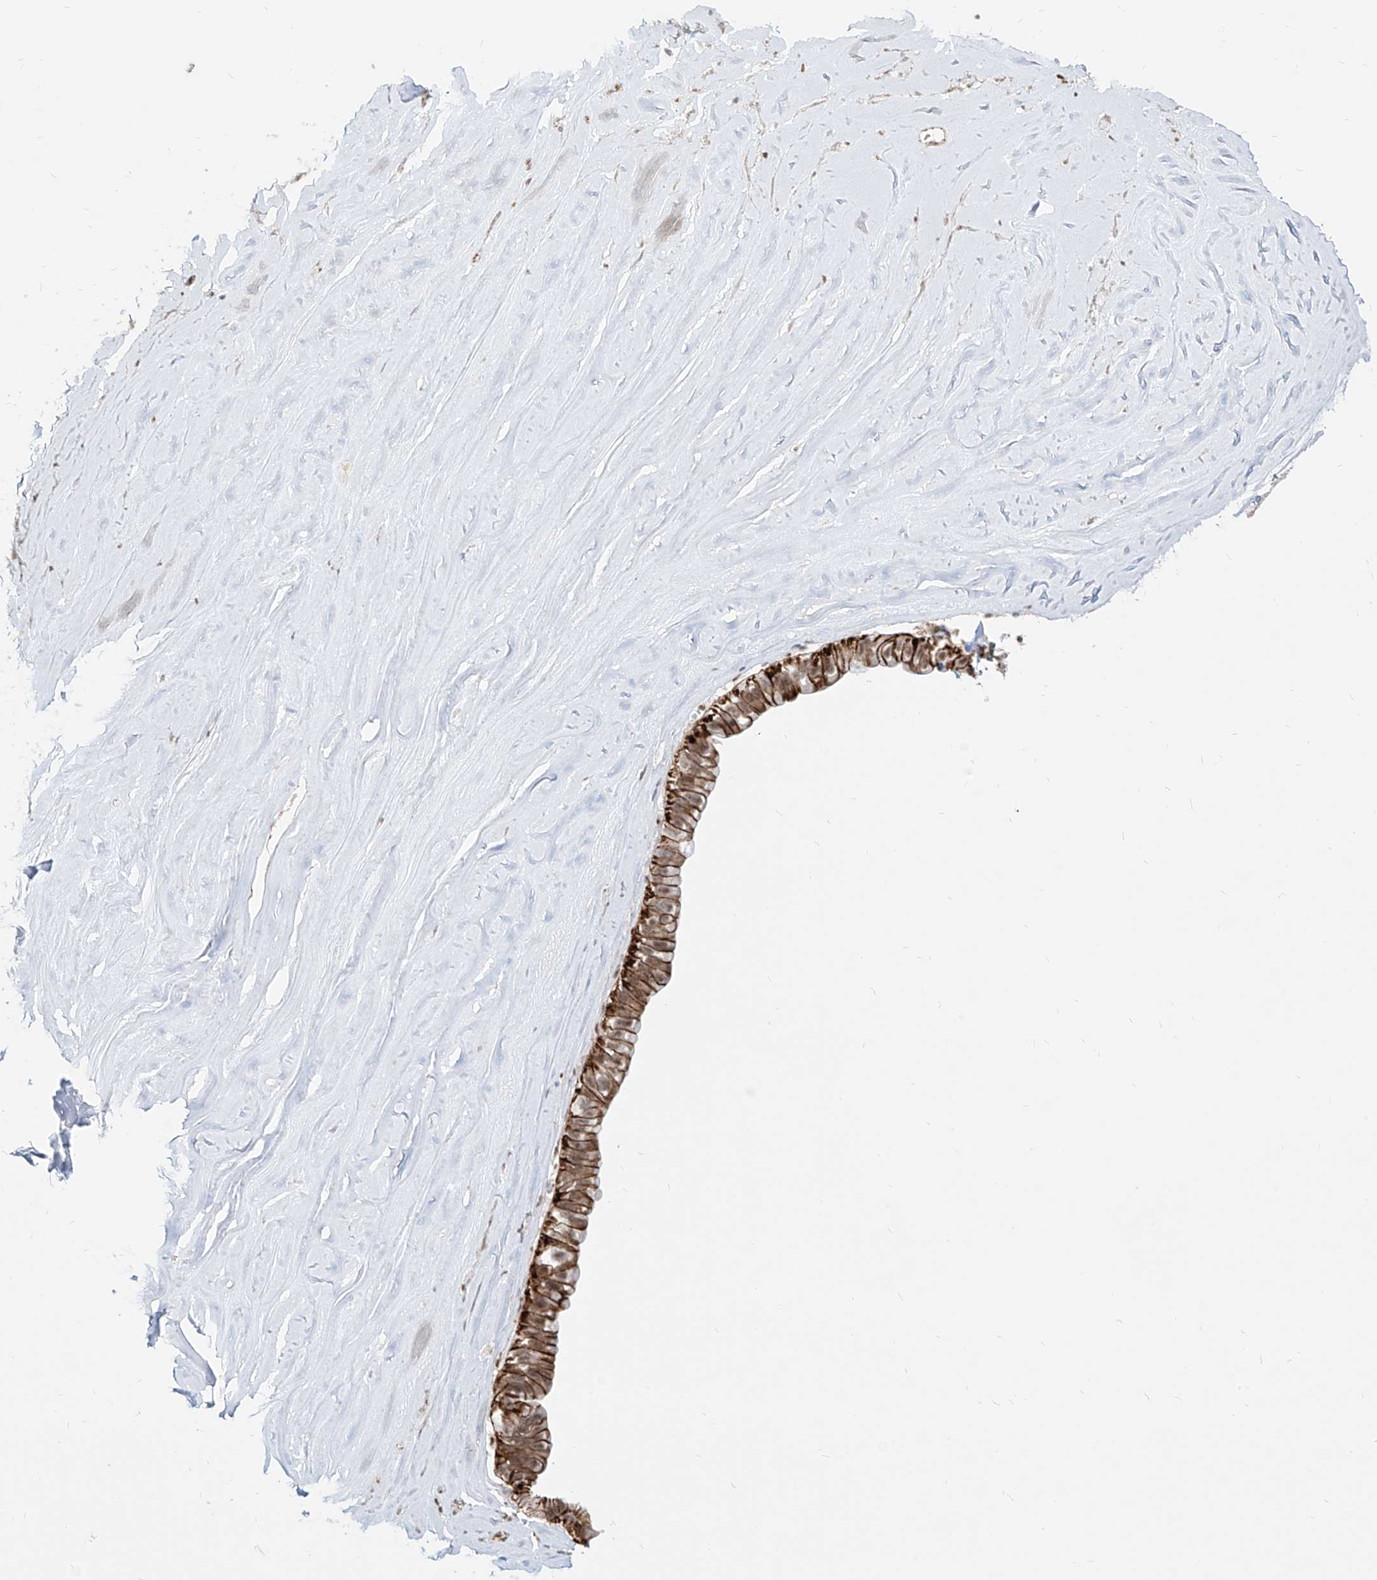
{"staining": {"intensity": "strong", "quantity": ">75%", "location": "cytoplasmic/membranous"}, "tissue": "ovarian cancer", "cell_type": "Tumor cells", "image_type": "cancer", "snomed": [{"axis": "morphology", "description": "Cystadenocarcinoma, mucinous, NOS"}, {"axis": "topography", "description": "Ovary"}], "caption": "Immunohistochemical staining of human mucinous cystadenocarcinoma (ovarian) displays high levels of strong cytoplasmic/membranous expression in about >75% of tumor cells.", "gene": "ZNF710", "patient": {"sex": "female", "age": 61}}